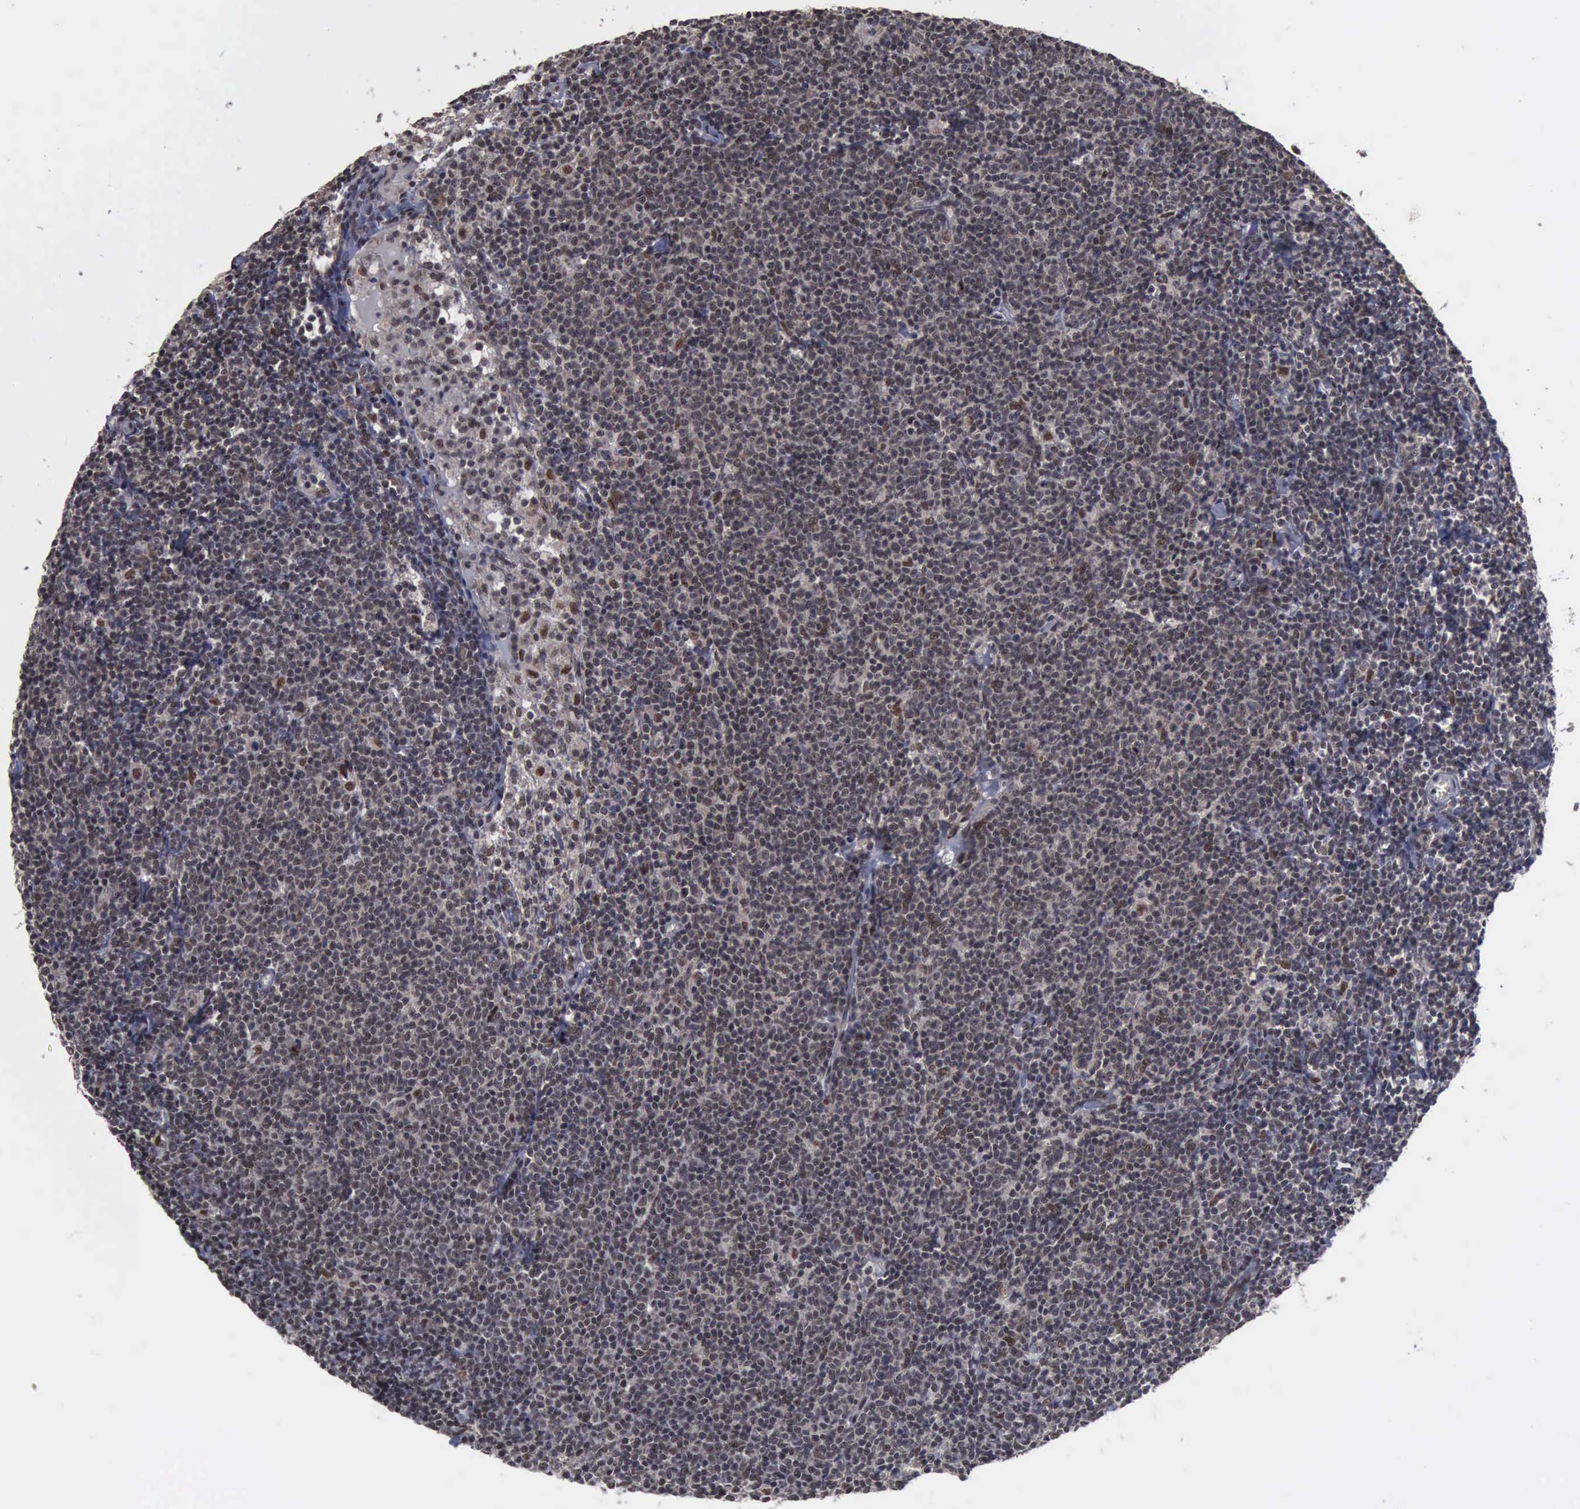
{"staining": {"intensity": "weak", "quantity": ">75%", "location": "cytoplasmic/membranous,nuclear"}, "tissue": "lymphoma", "cell_type": "Tumor cells", "image_type": "cancer", "snomed": [{"axis": "morphology", "description": "Malignant lymphoma, non-Hodgkin's type, Low grade"}, {"axis": "topography", "description": "Lymph node"}], "caption": "Low-grade malignant lymphoma, non-Hodgkin's type tissue shows weak cytoplasmic/membranous and nuclear expression in about >75% of tumor cells", "gene": "RTCB", "patient": {"sex": "male", "age": 65}}